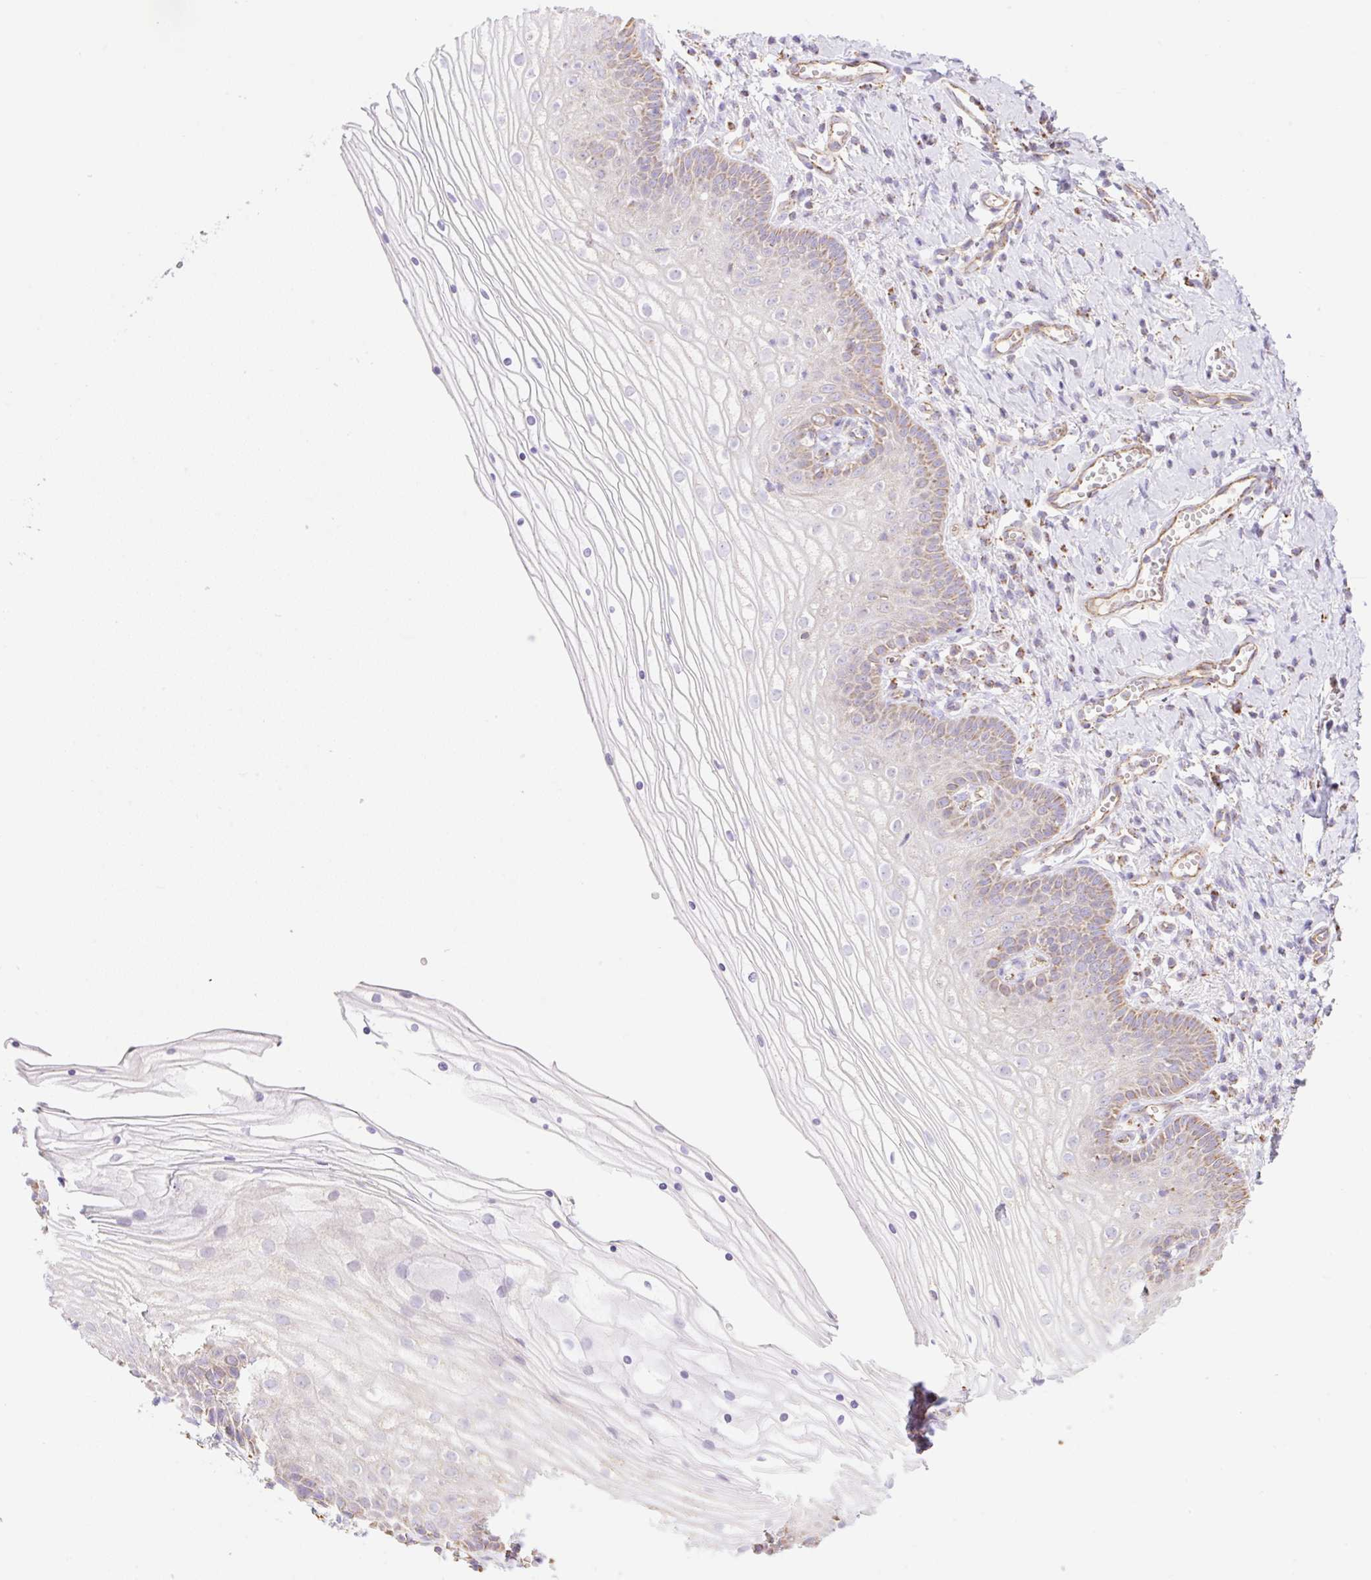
{"staining": {"intensity": "moderate", "quantity": "<25%", "location": "cytoplasmic/membranous"}, "tissue": "vagina", "cell_type": "Squamous epithelial cells", "image_type": "normal", "snomed": [{"axis": "morphology", "description": "Normal tissue, NOS"}, {"axis": "topography", "description": "Vagina"}], "caption": "Immunohistochemical staining of normal human vagina exhibits low levels of moderate cytoplasmic/membranous expression in approximately <25% of squamous epithelial cells.", "gene": "ESAM", "patient": {"sex": "female", "age": 56}}